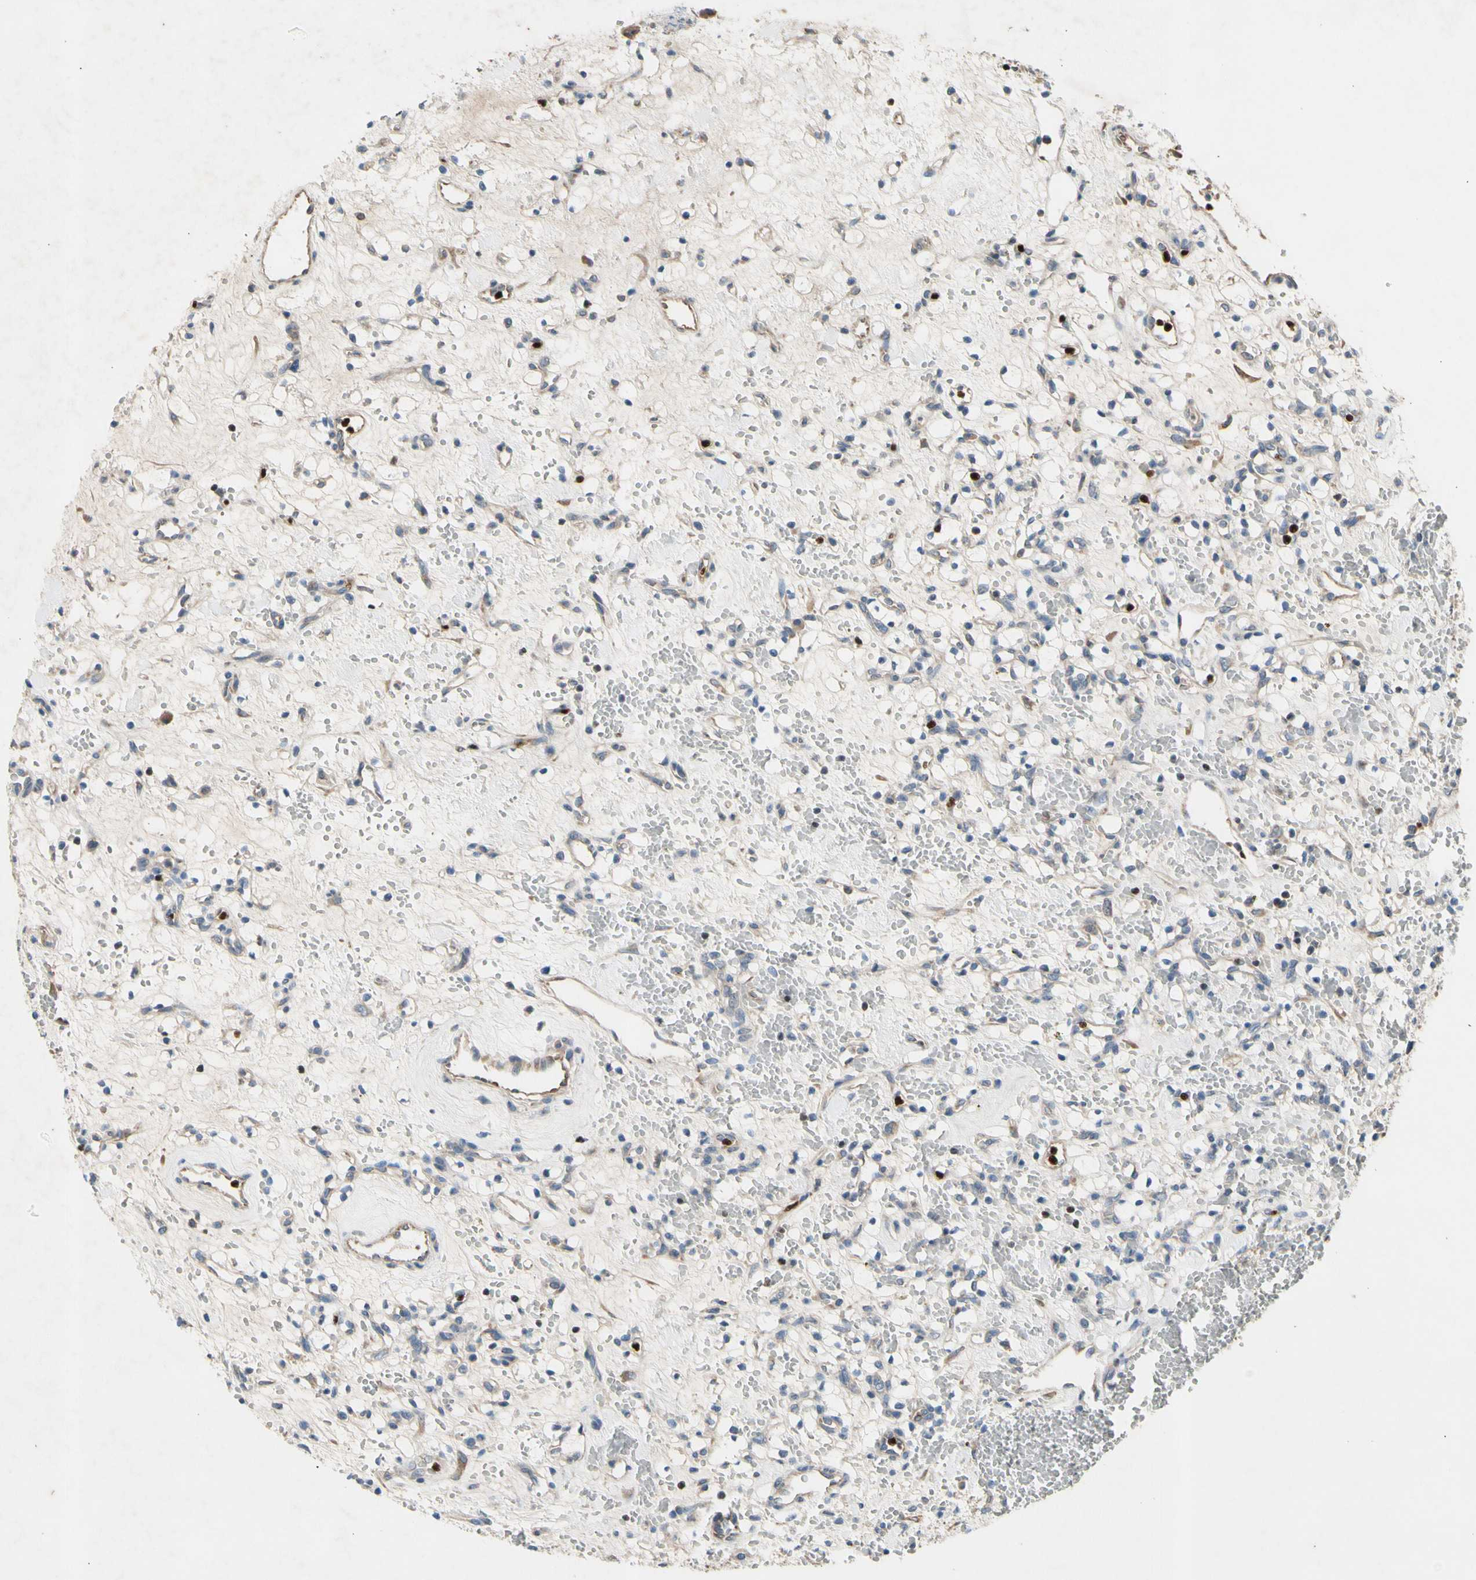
{"staining": {"intensity": "negative", "quantity": "none", "location": "none"}, "tissue": "renal cancer", "cell_type": "Tumor cells", "image_type": "cancer", "snomed": [{"axis": "morphology", "description": "Adenocarcinoma, NOS"}, {"axis": "topography", "description": "Kidney"}], "caption": "A high-resolution micrograph shows IHC staining of renal adenocarcinoma, which displays no significant expression in tumor cells.", "gene": "TBX21", "patient": {"sex": "female", "age": 60}}